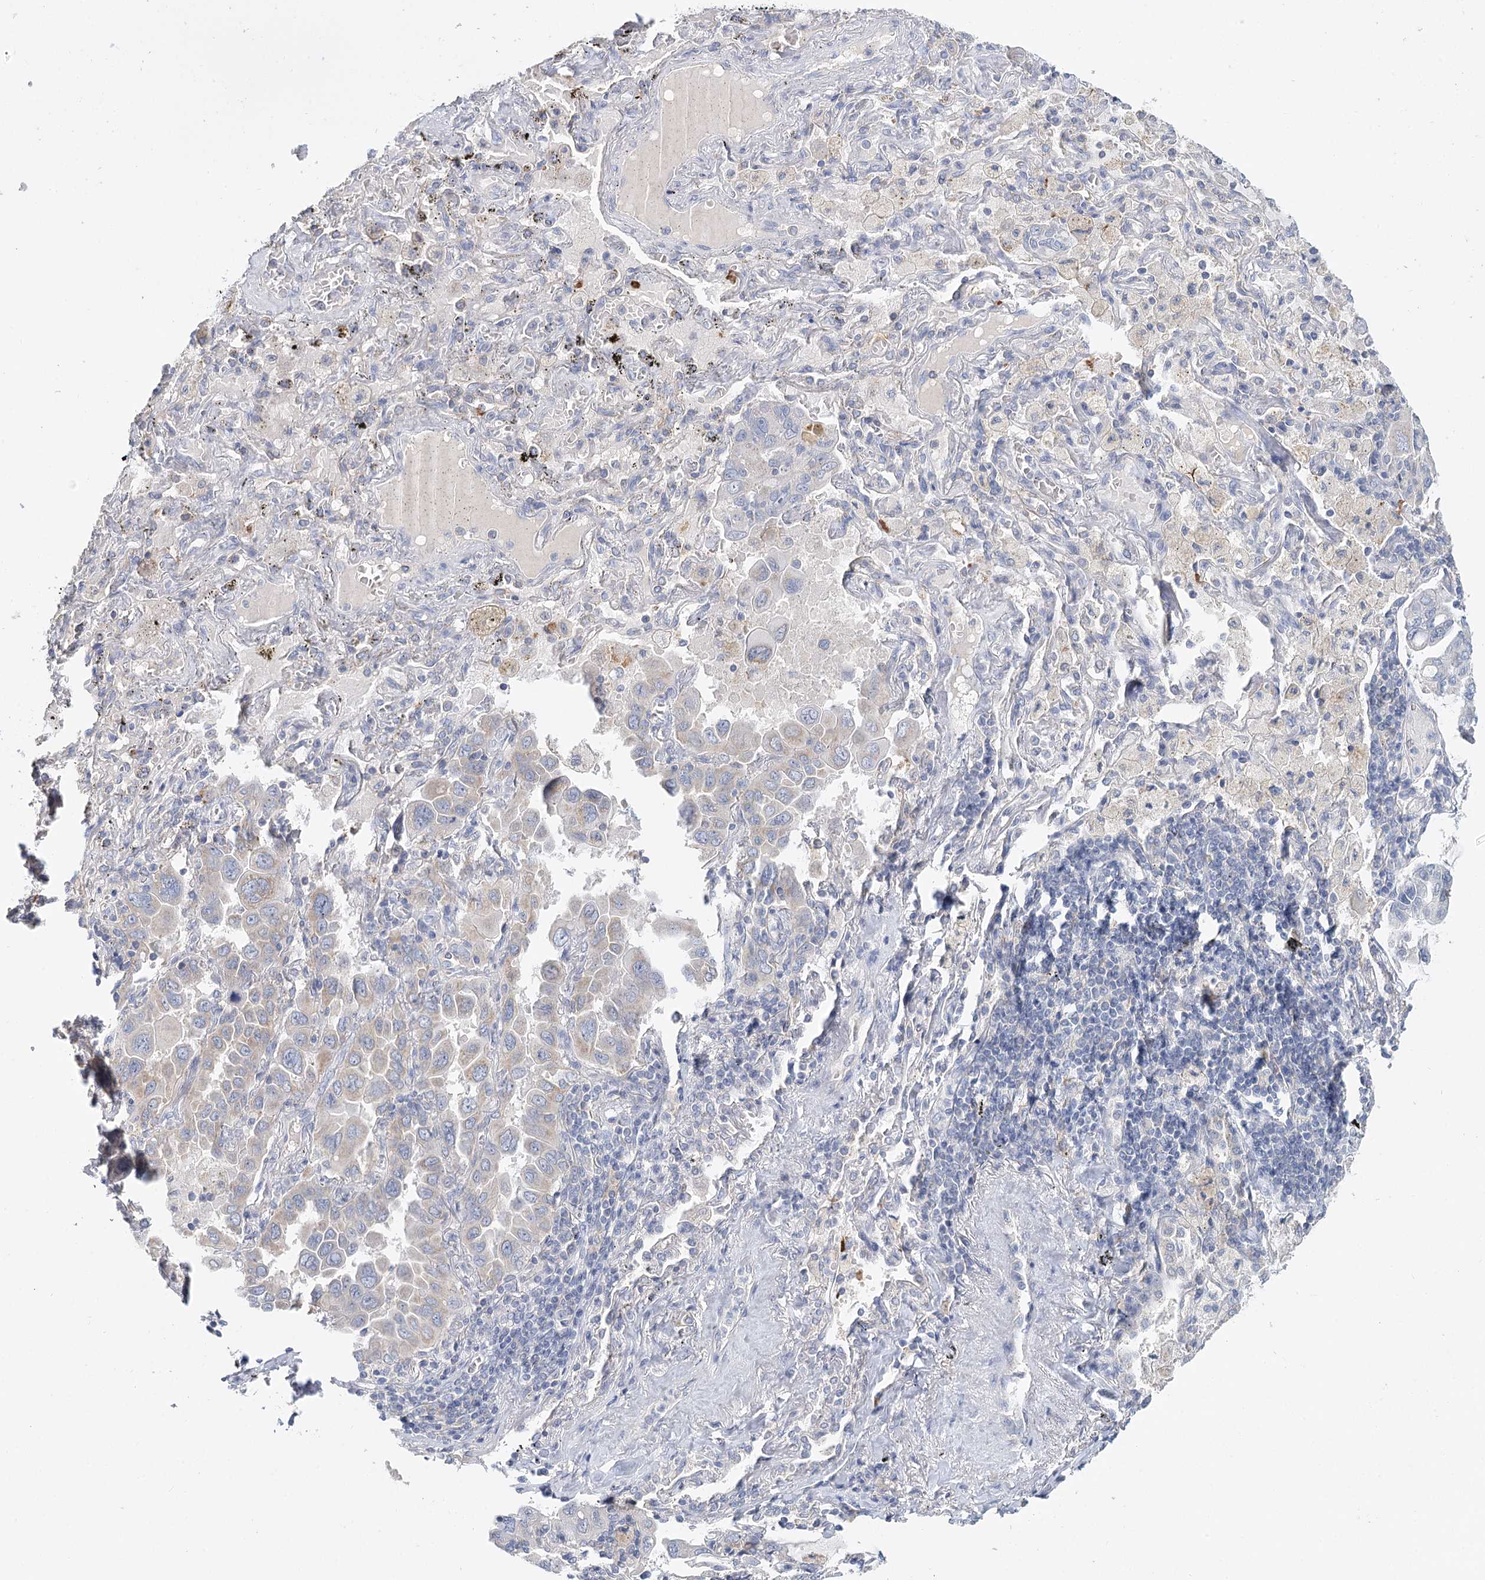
{"staining": {"intensity": "negative", "quantity": "none", "location": "none"}, "tissue": "lung cancer", "cell_type": "Tumor cells", "image_type": "cancer", "snomed": [{"axis": "morphology", "description": "Adenocarcinoma, NOS"}, {"axis": "topography", "description": "Lung"}], "caption": "Immunohistochemical staining of human lung adenocarcinoma reveals no significant positivity in tumor cells.", "gene": "ARHGAP44", "patient": {"sex": "male", "age": 64}}